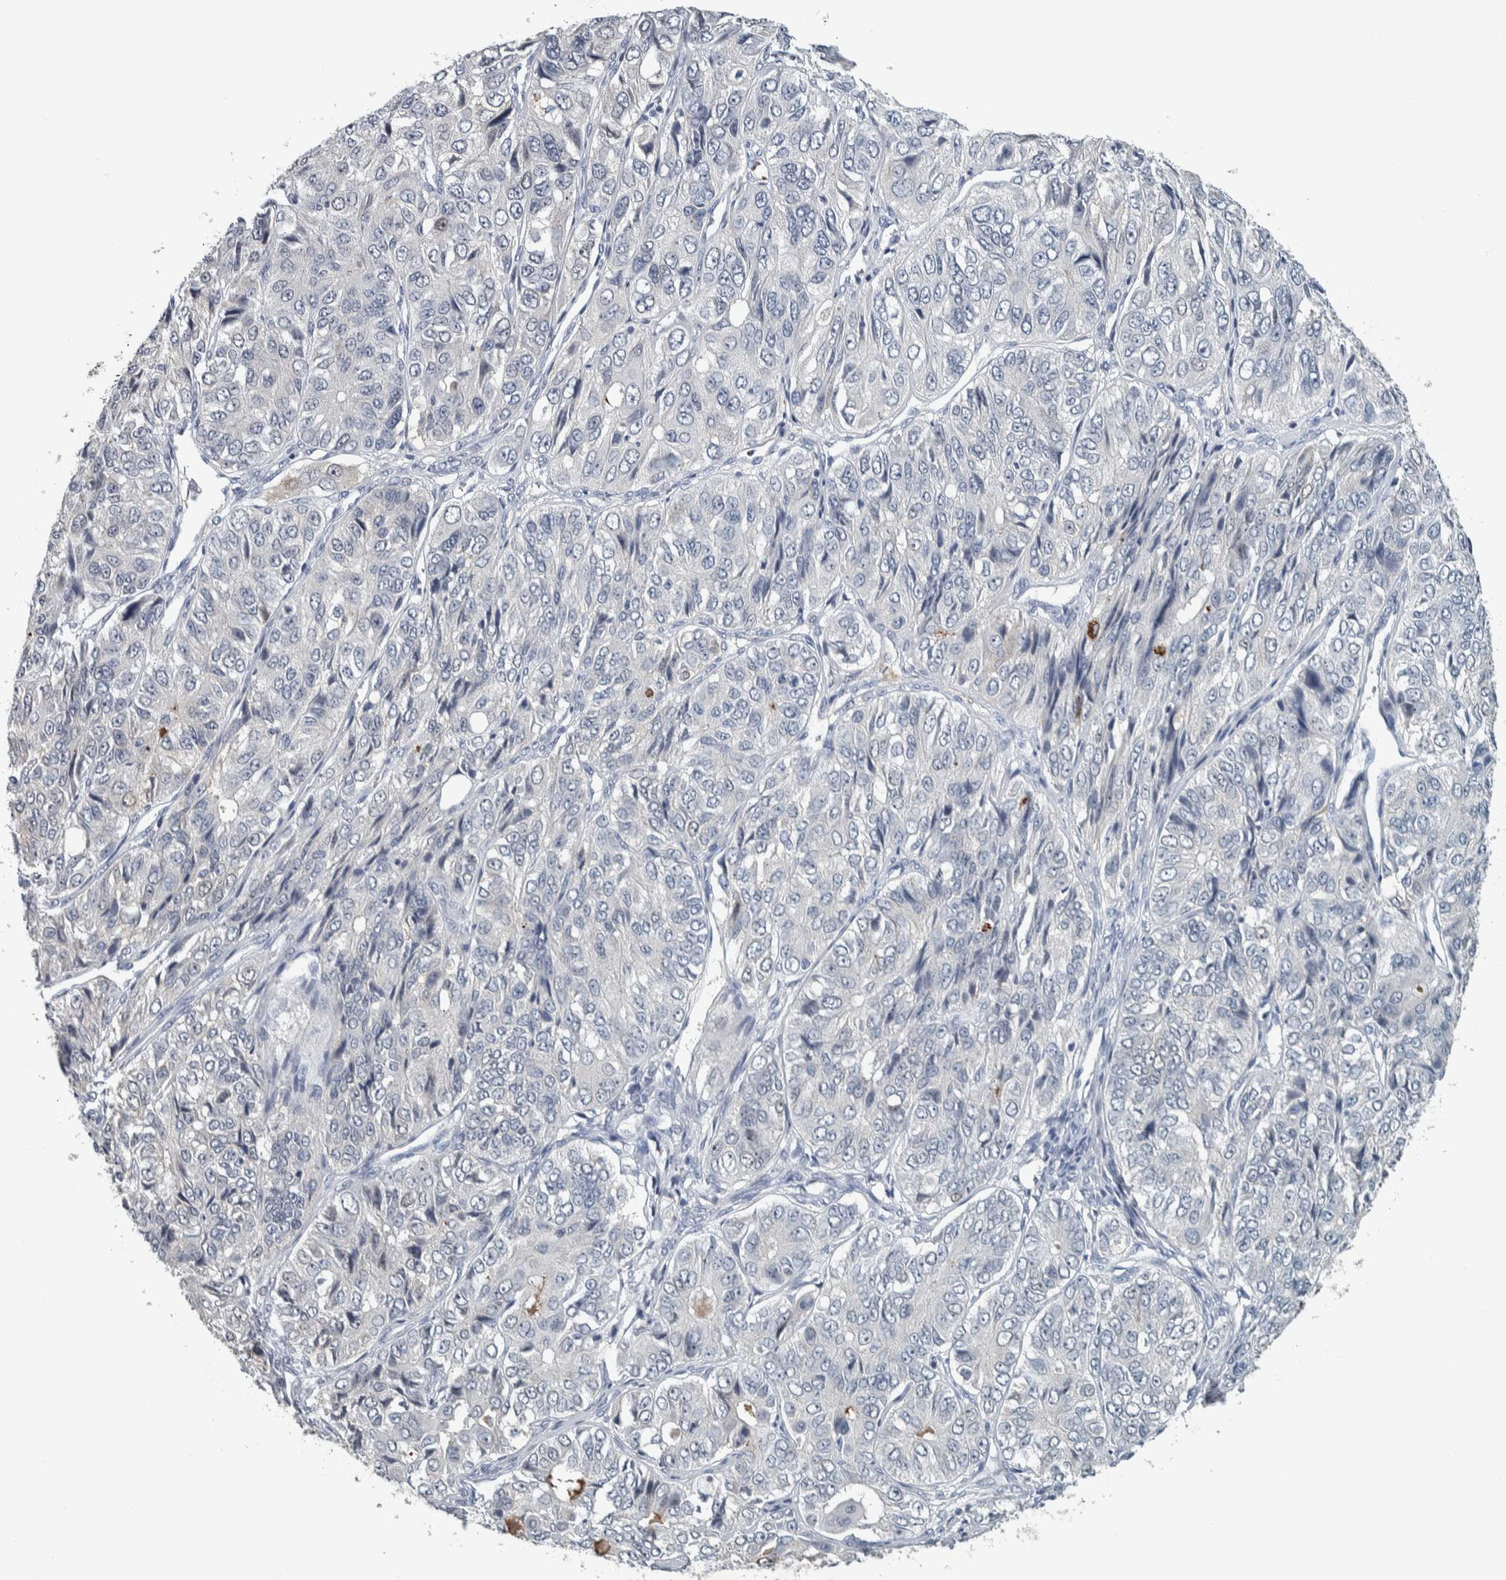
{"staining": {"intensity": "negative", "quantity": "none", "location": "none"}, "tissue": "ovarian cancer", "cell_type": "Tumor cells", "image_type": "cancer", "snomed": [{"axis": "morphology", "description": "Carcinoma, endometroid"}, {"axis": "topography", "description": "Ovary"}], "caption": "Immunohistochemical staining of ovarian cancer (endometroid carcinoma) displays no significant positivity in tumor cells.", "gene": "CAVIN4", "patient": {"sex": "female", "age": 51}}